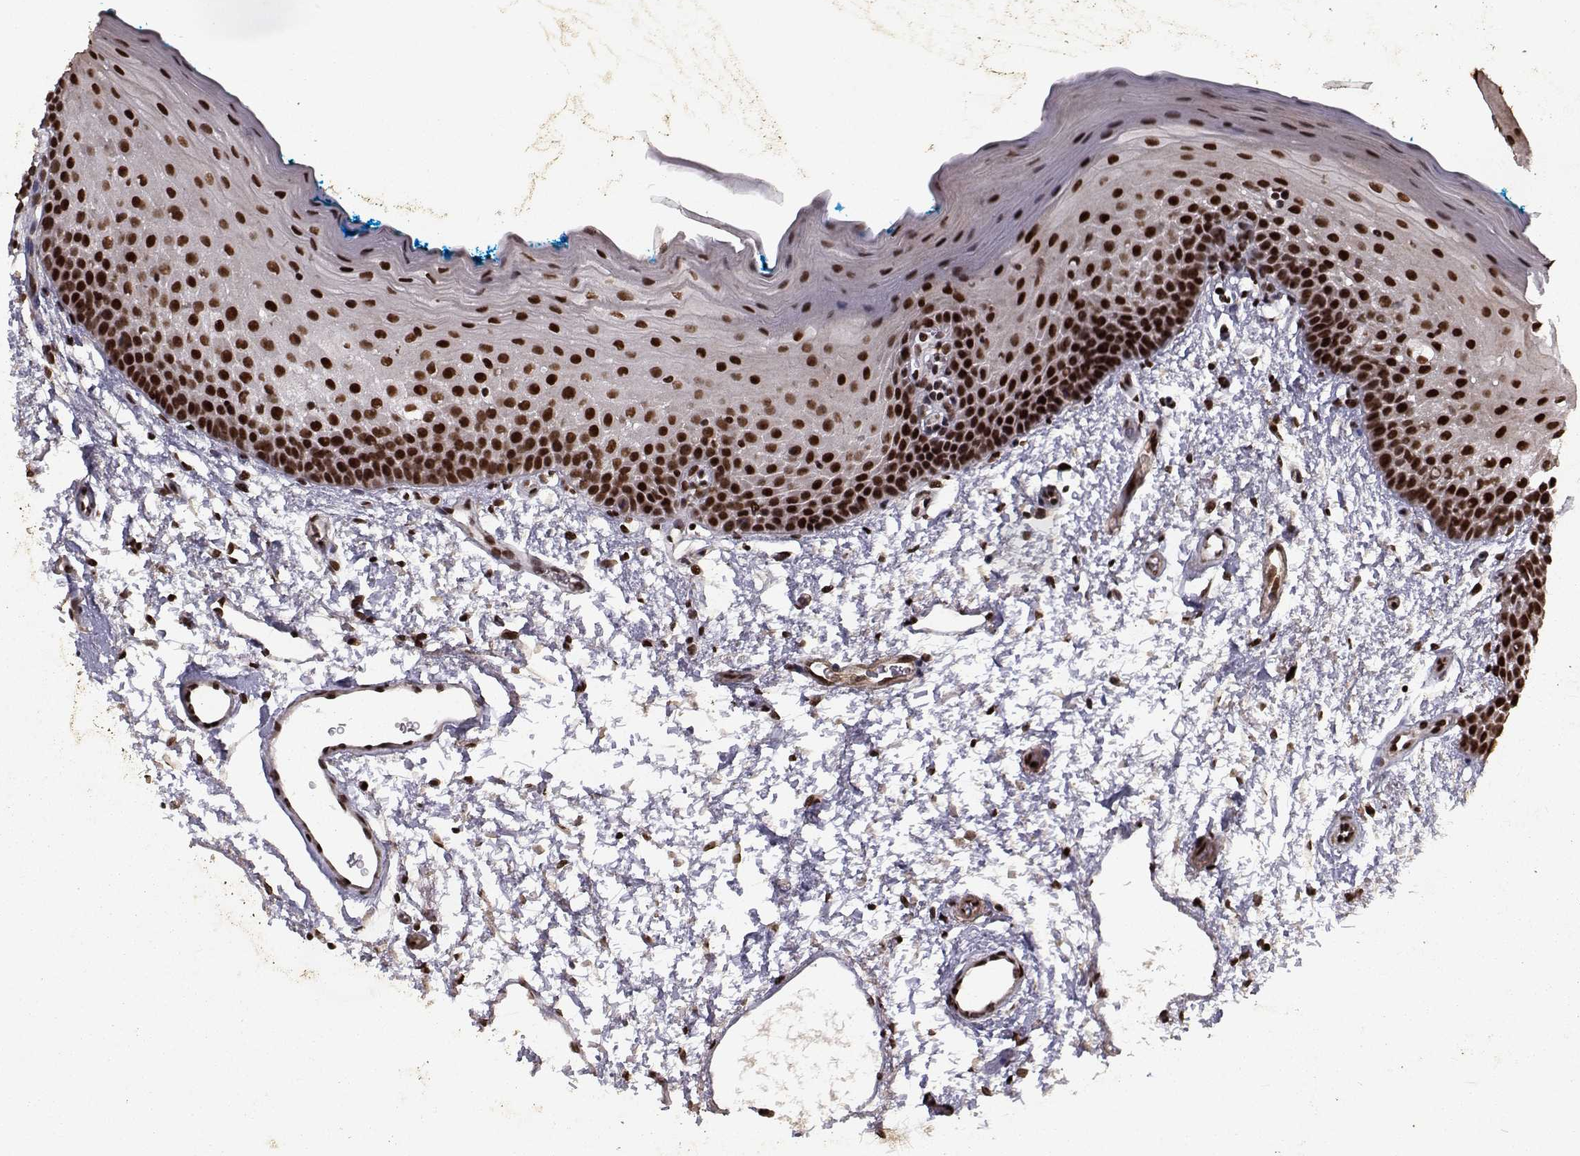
{"staining": {"intensity": "strong", "quantity": ">75%", "location": "nuclear"}, "tissue": "oral mucosa", "cell_type": "Squamous epithelial cells", "image_type": "normal", "snomed": [{"axis": "morphology", "description": "Normal tissue, NOS"}, {"axis": "morphology", "description": "Squamous cell carcinoma, NOS"}, {"axis": "topography", "description": "Oral tissue"}, {"axis": "topography", "description": "Head-Neck"}], "caption": "A high-resolution micrograph shows IHC staining of unremarkable oral mucosa, which shows strong nuclear expression in approximately >75% of squamous epithelial cells.", "gene": "SF1", "patient": {"sex": "female", "age": 75}}